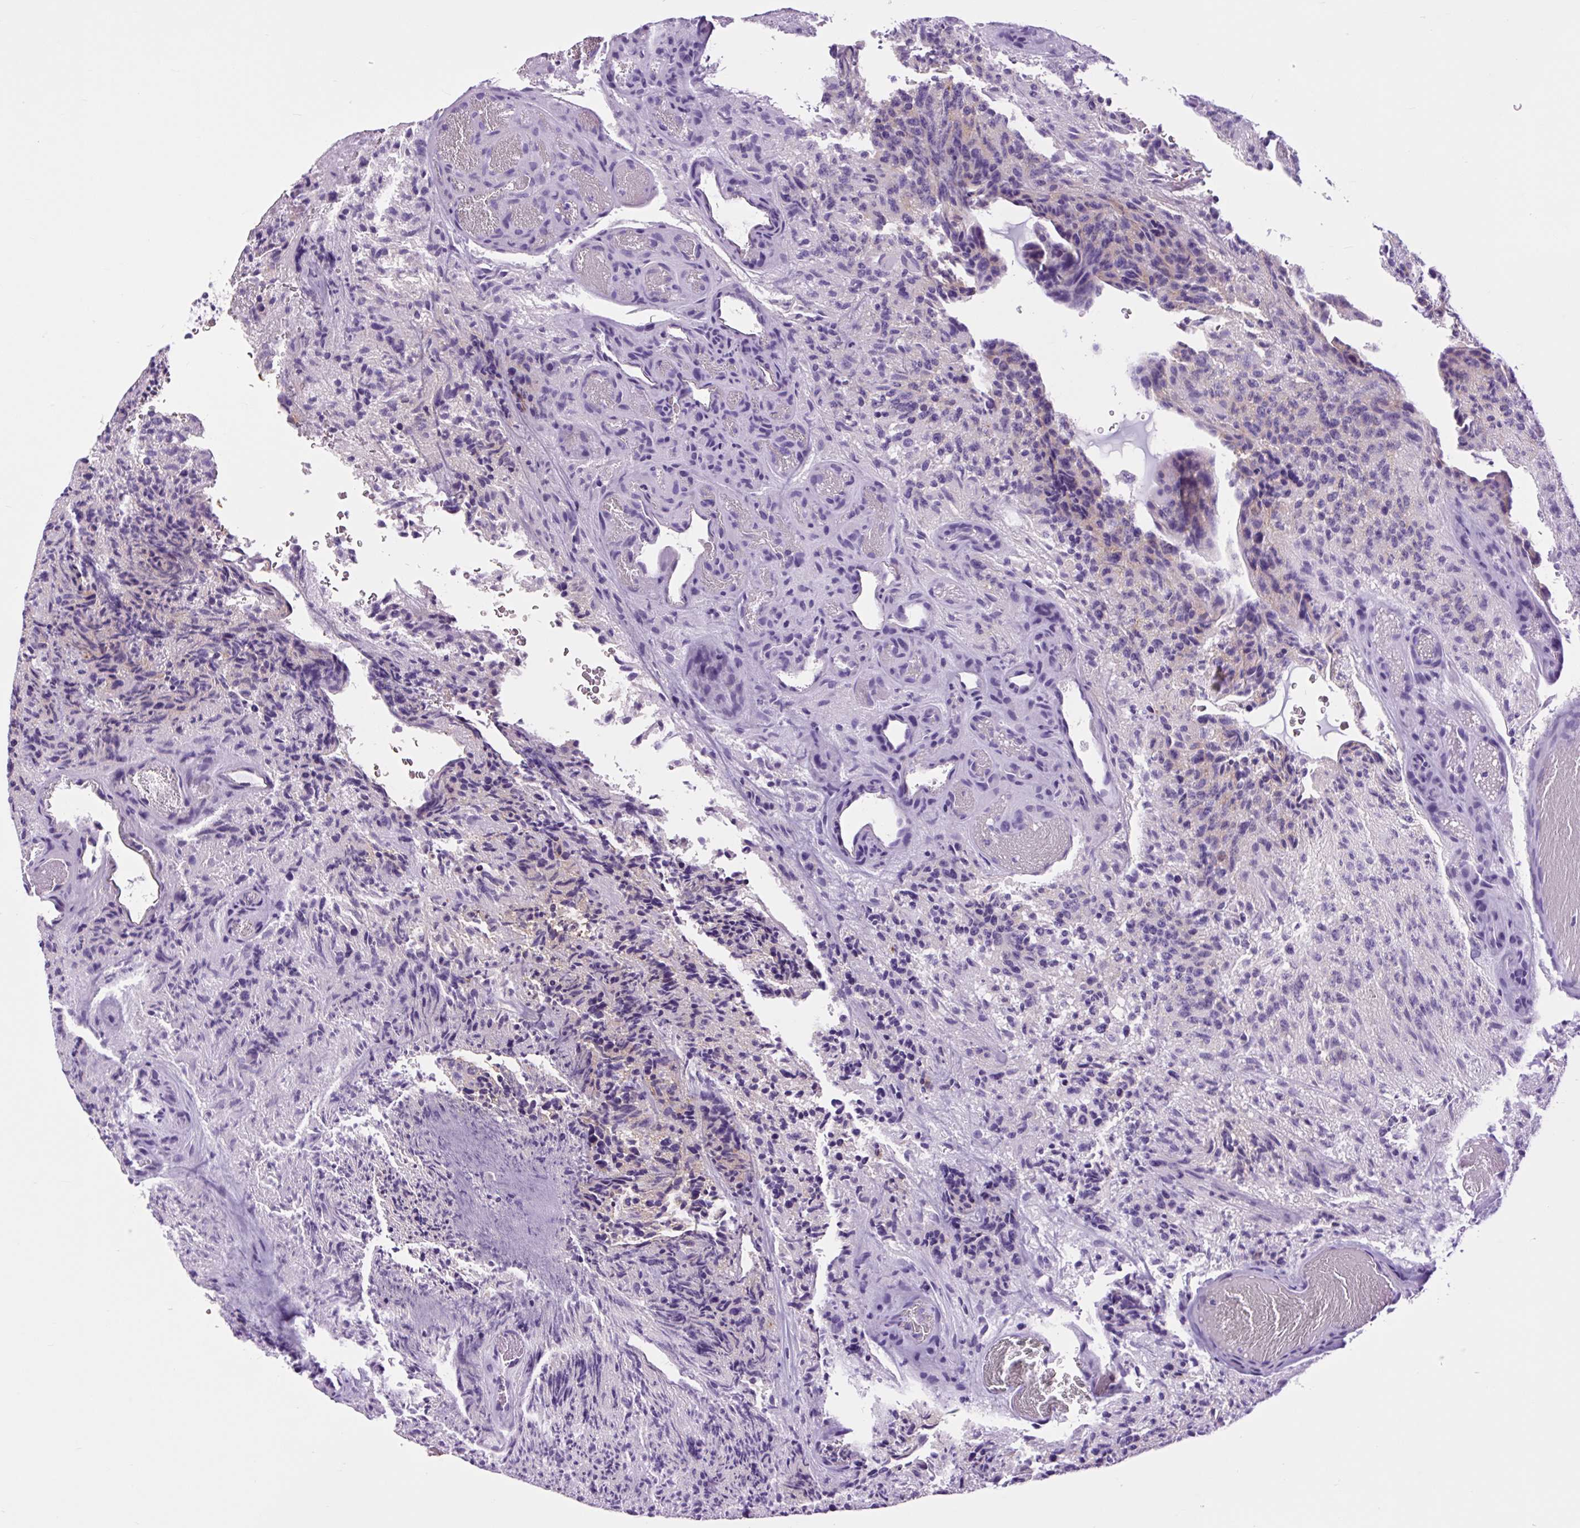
{"staining": {"intensity": "negative", "quantity": "none", "location": "none"}, "tissue": "glioma", "cell_type": "Tumor cells", "image_type": "cancer", "snomed": [{"axis": "morphology", "description": "Glioma, malignant, High grade"}, {"axis": "topography", "description": "Brain"}], "caption": "Immunohistochemistry (IHC) photomicrograph of neoplastic tissue: human glioma stained with DAB (3,3'-diaminobenzidine) demonstrates no significant protein expression in tumor cells.", "gene": "DPP6", "patient": {"sex": "male", "age": 36}}